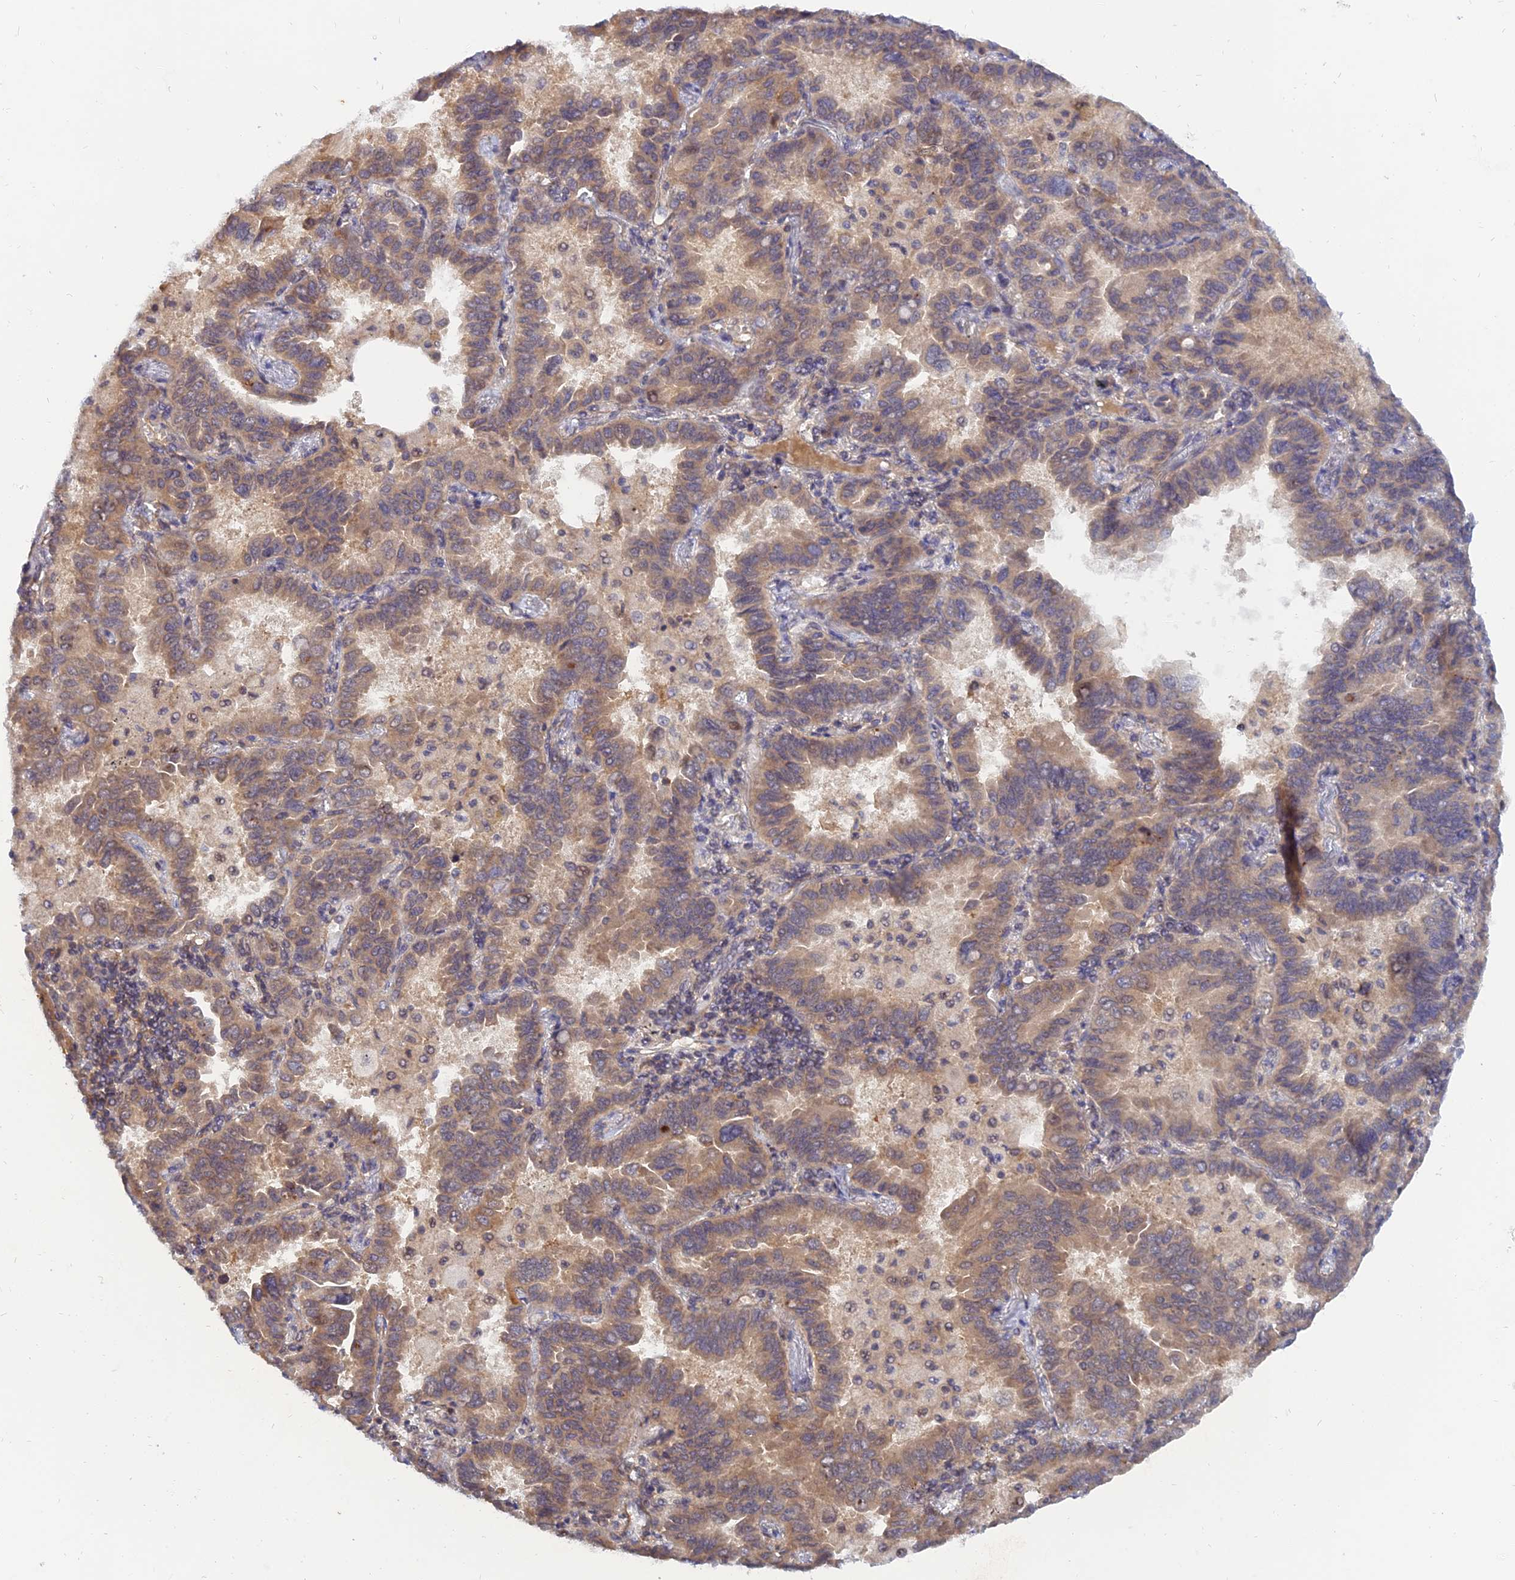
{"staining": {"intensity": "weak", "quantity": ">75%", "location": "cytoplasmic/membranous"}, "tissue": "lung cancer", "cell_type": "Tumor cells", "image_type": "cancer", "snomed": [{"axis": "morphology", "description": "Adenocarcinoma, NOS"}, {"axis": "topography", "description": "Lung"}], "caption": "A photomicrograph of human lung cancer (adenocarcinoma) stained for a protein shows weak cytoplasmic/membranous brown staining in tumor cells.", "gene": "WDR41", "patient": {"sex": "male", "age": 64}}